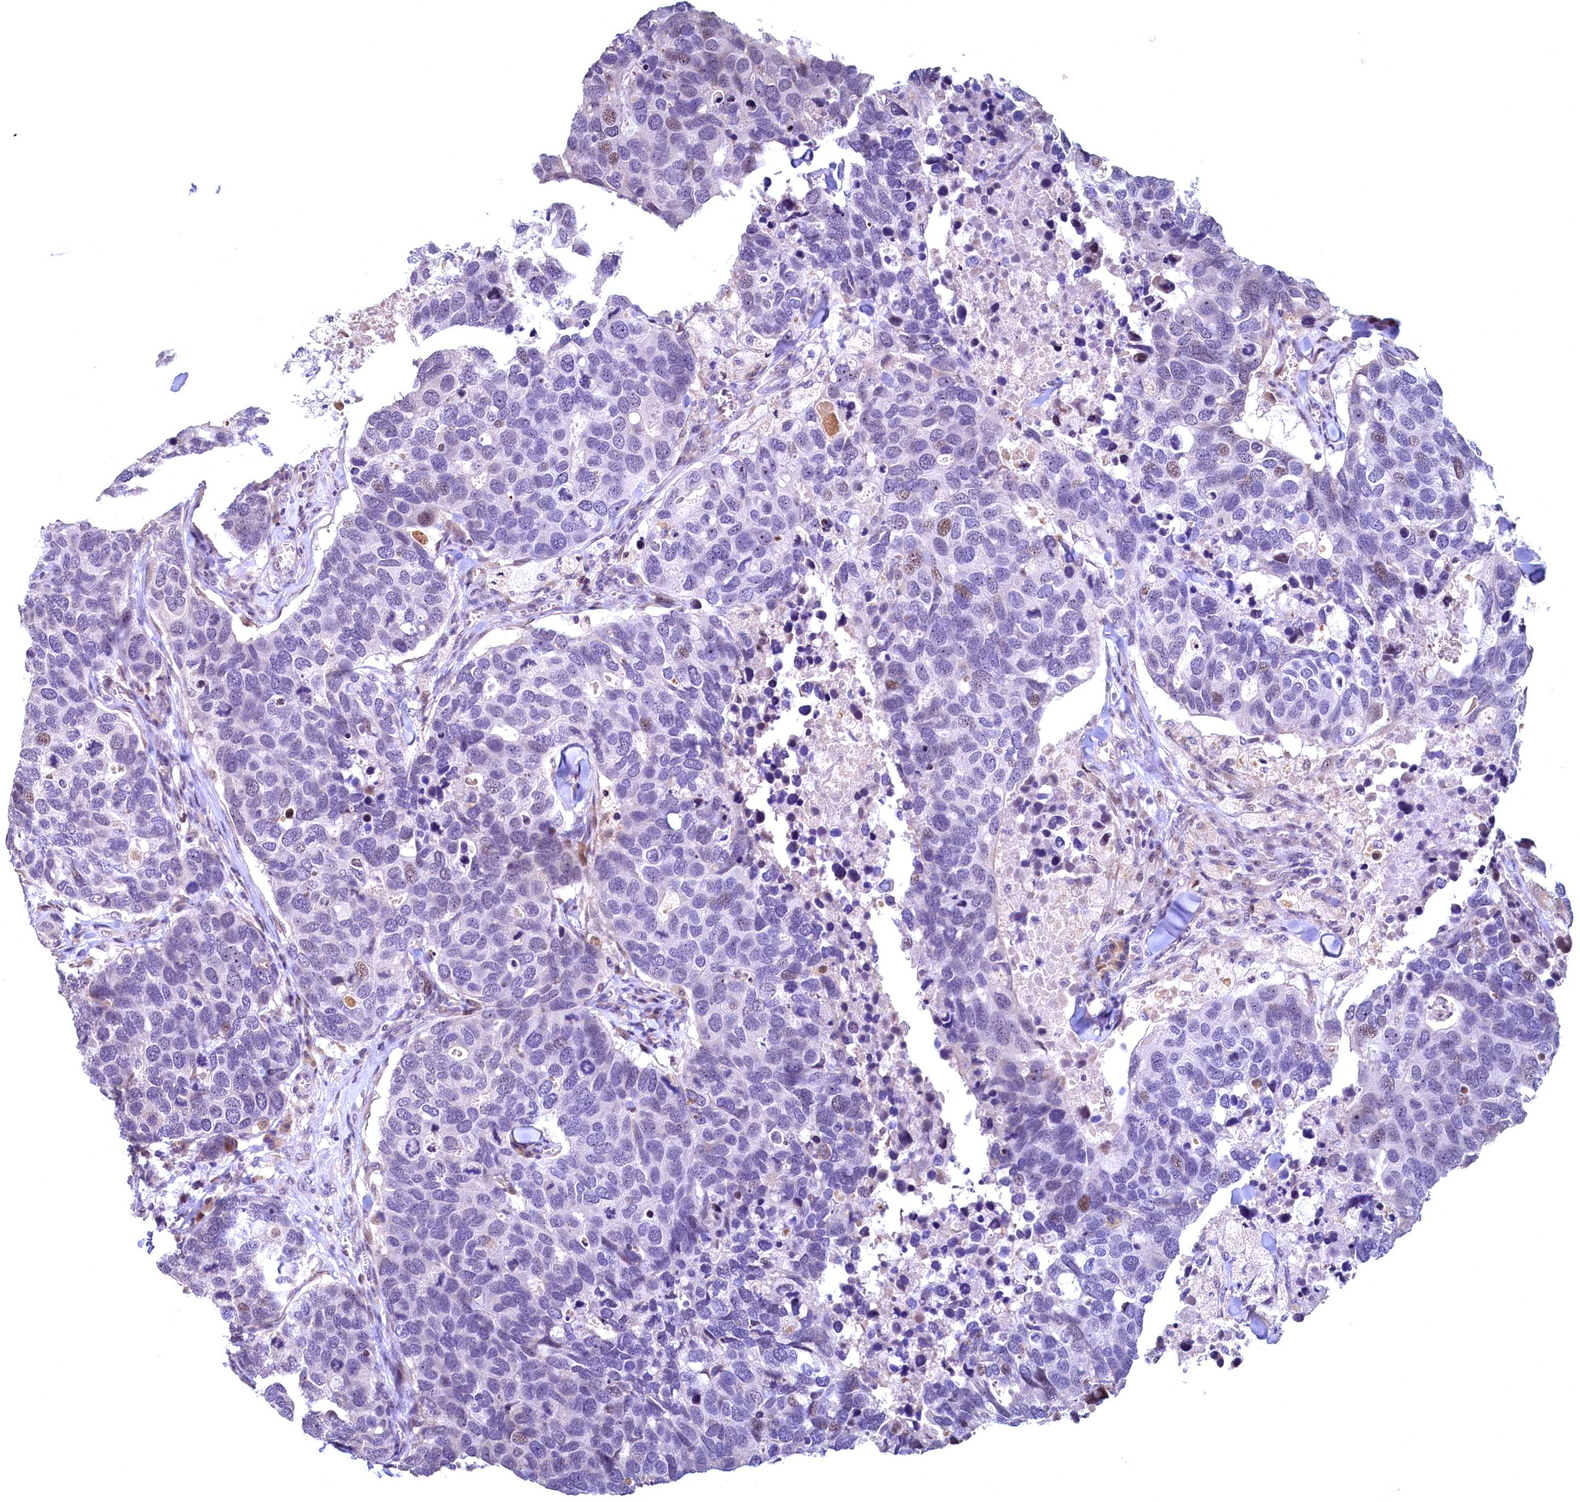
{"staining": {"intensity": "moderate", "quantity": "<25%", "location": "nuclear"}, "tissue": "breast cancer", "cell_type": "Tumor cells", "image_type": "cancer", "snomed": [{"axis": "morphology", "description": "Duct carcinoma"}, {"axis": "topography", "description": "Breast"}], "caption": "Moderate nuclear protein positivity is appreciated in about <25% of tumor cells in invasive ductal carcinoma (breast).", "gene": "LATS2", "patient": {"sex": "female", "age": 83}}